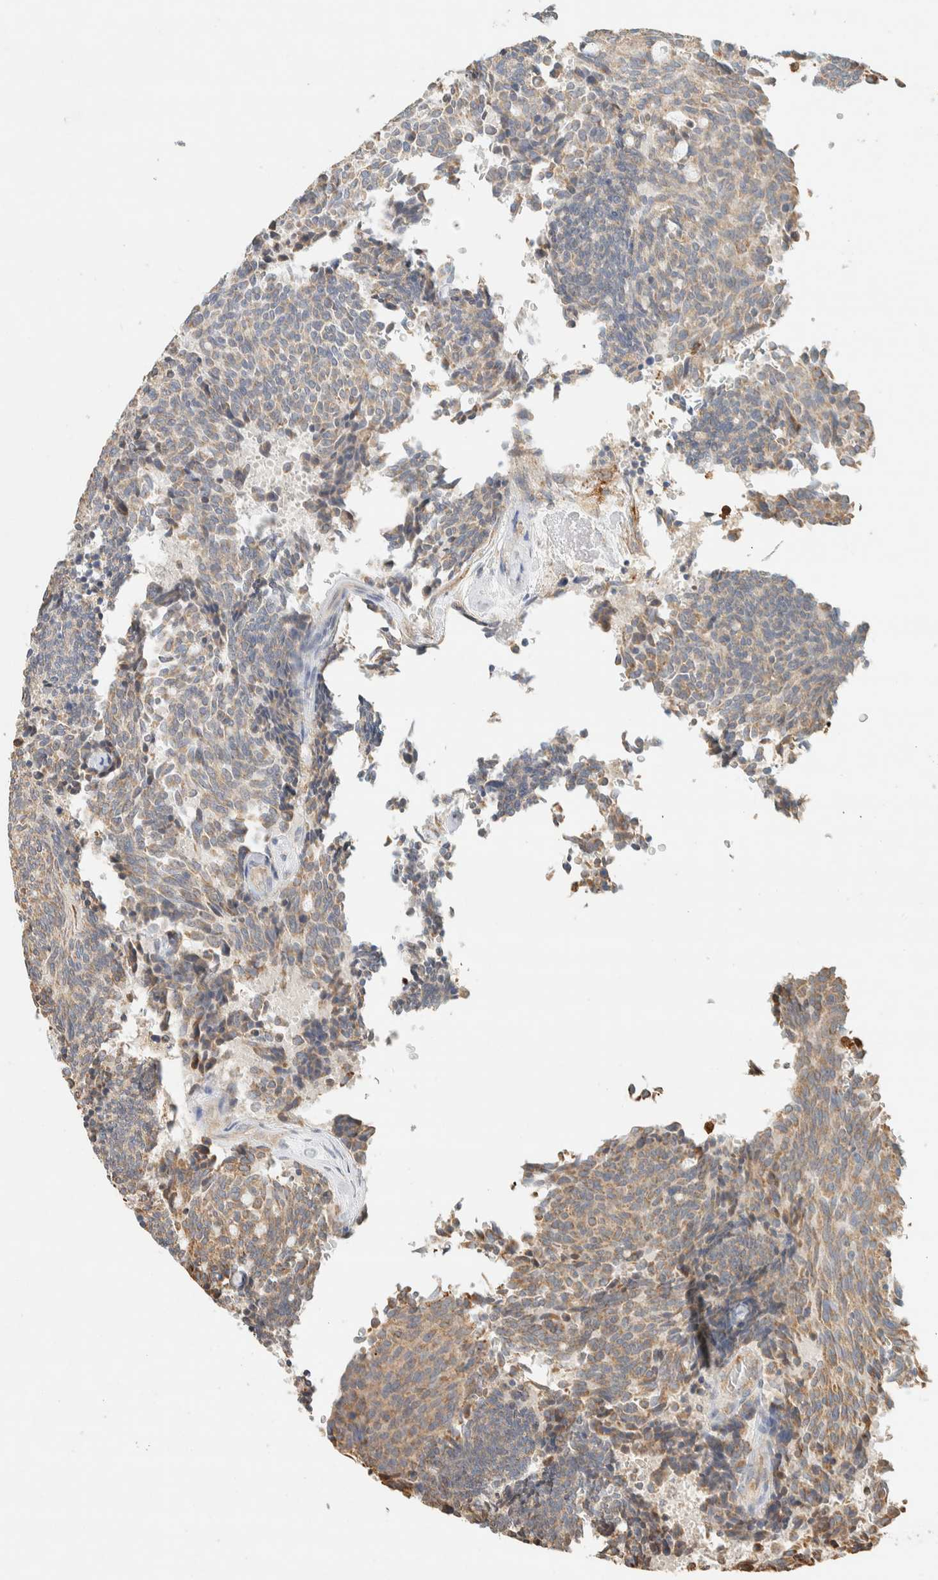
{"staining": {"intensity": "moderate", "quantity": ">75%", "location": "cytoplasmic/membranous"}, "tissue": "carcinoid", "cell_type": "Tumor cells", "image_type": "cancer", "snomed": [{"axis": "morphology", "description": "Carcinoid, malignant, NOS"}, {"axis": "topography", "description": "Pancreas"}], "caption": "The micrograph demonstrates a brown stain indicating the presence of a protein in the cytoplasmic/membranous of tumor cells in carcinoid.", "gene": "TTC3", "patient": {"sex": "female", "age": 54}}